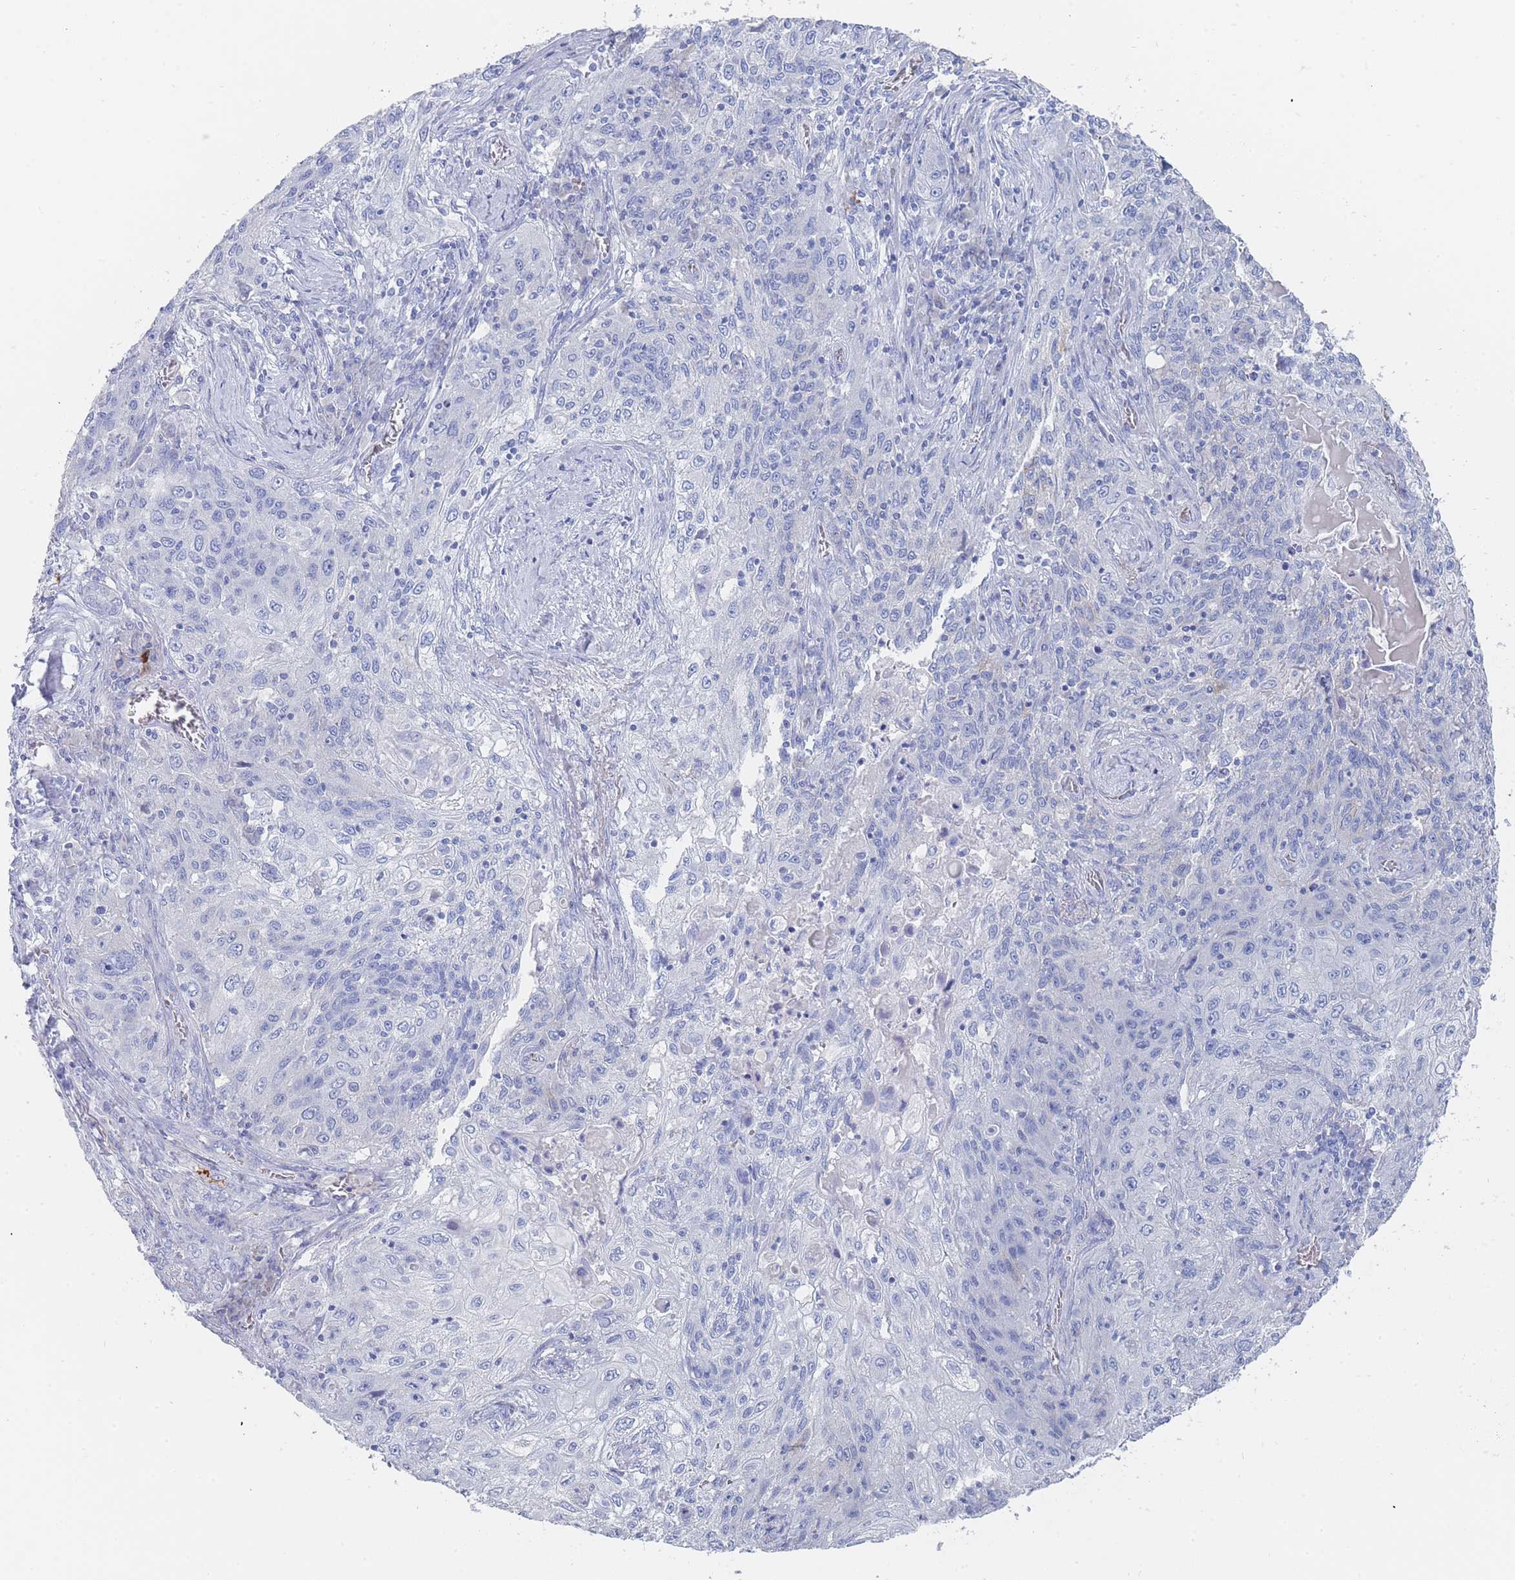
{"staining": {"intensity": "negative", "quantity": "none", "location": "none"}, "tissue": "lung cancer", "cell_type": "Tumor cells", "image_type": "cancer", "snomed": [{"axis": "morphology", "description": "Squamous cell carcinoma, NOS"}, {"axis": "topography", "description": "Lung"}], "caption": "Tumor cells show no significant positivity in lung cancer (squamous cell carcinoma).", "gene": "SLC25A35", "patient": {"sex": "female", "age": 69}}